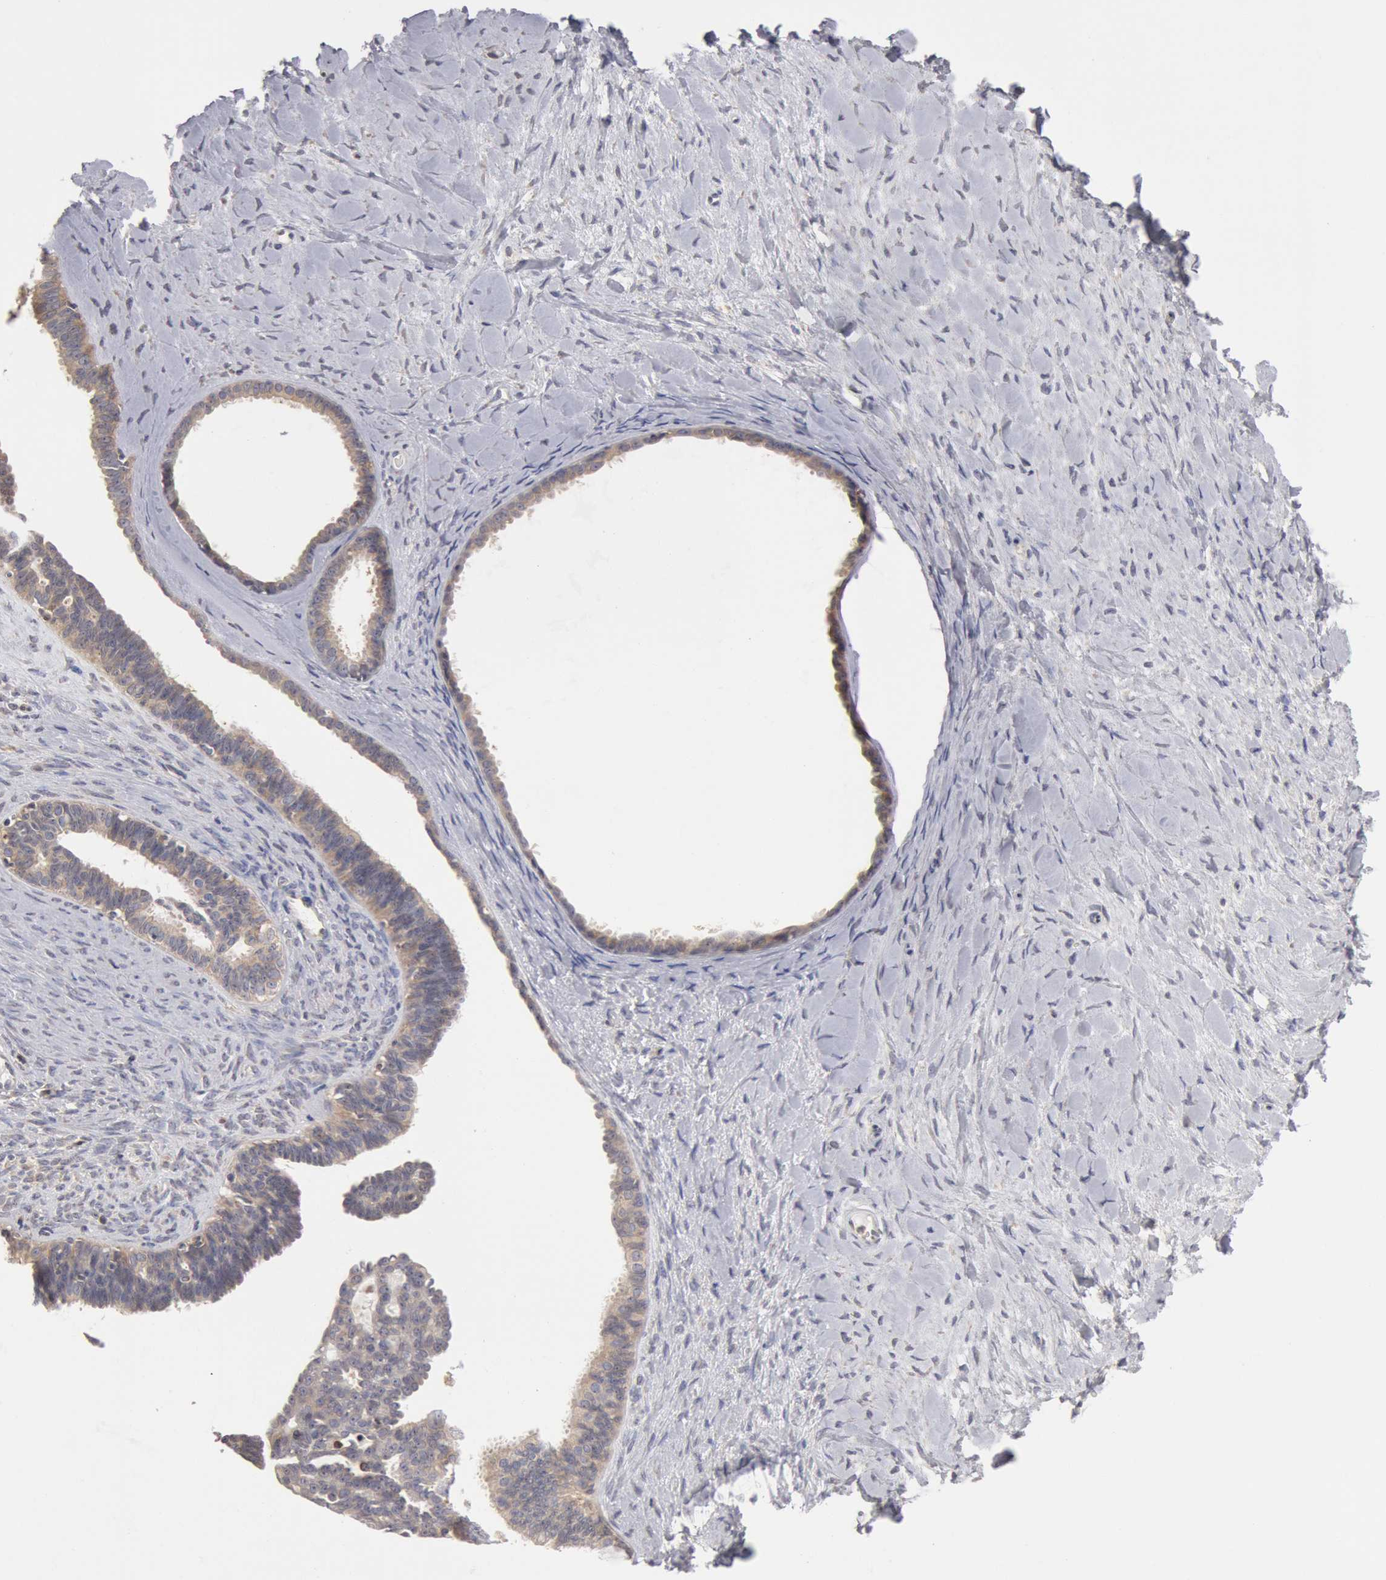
{"staining": {"intensity": "weak", "quantity": "25%-75%", "location": "cytoplasmic/membranous"}, "tissue": "ovarian cancer", "cell_type": "Tumor cells", "image_type": "cancer", "snomed": [{"axis": "morphology", "description": "Cystadenocarcinoma, serous, NOS"}, {"axis": "topography", "description": "Ovary"}], "caption": "An image of human ovarian cancer stained for a protein reveals weak cytoplasmic/membranous brown staining in tumor cells. (DAB IHC, brown staining for protein, blue staining for nuclei).", "gene": "OSBPL8", "patient": {"sex": "female", "age": 71}}